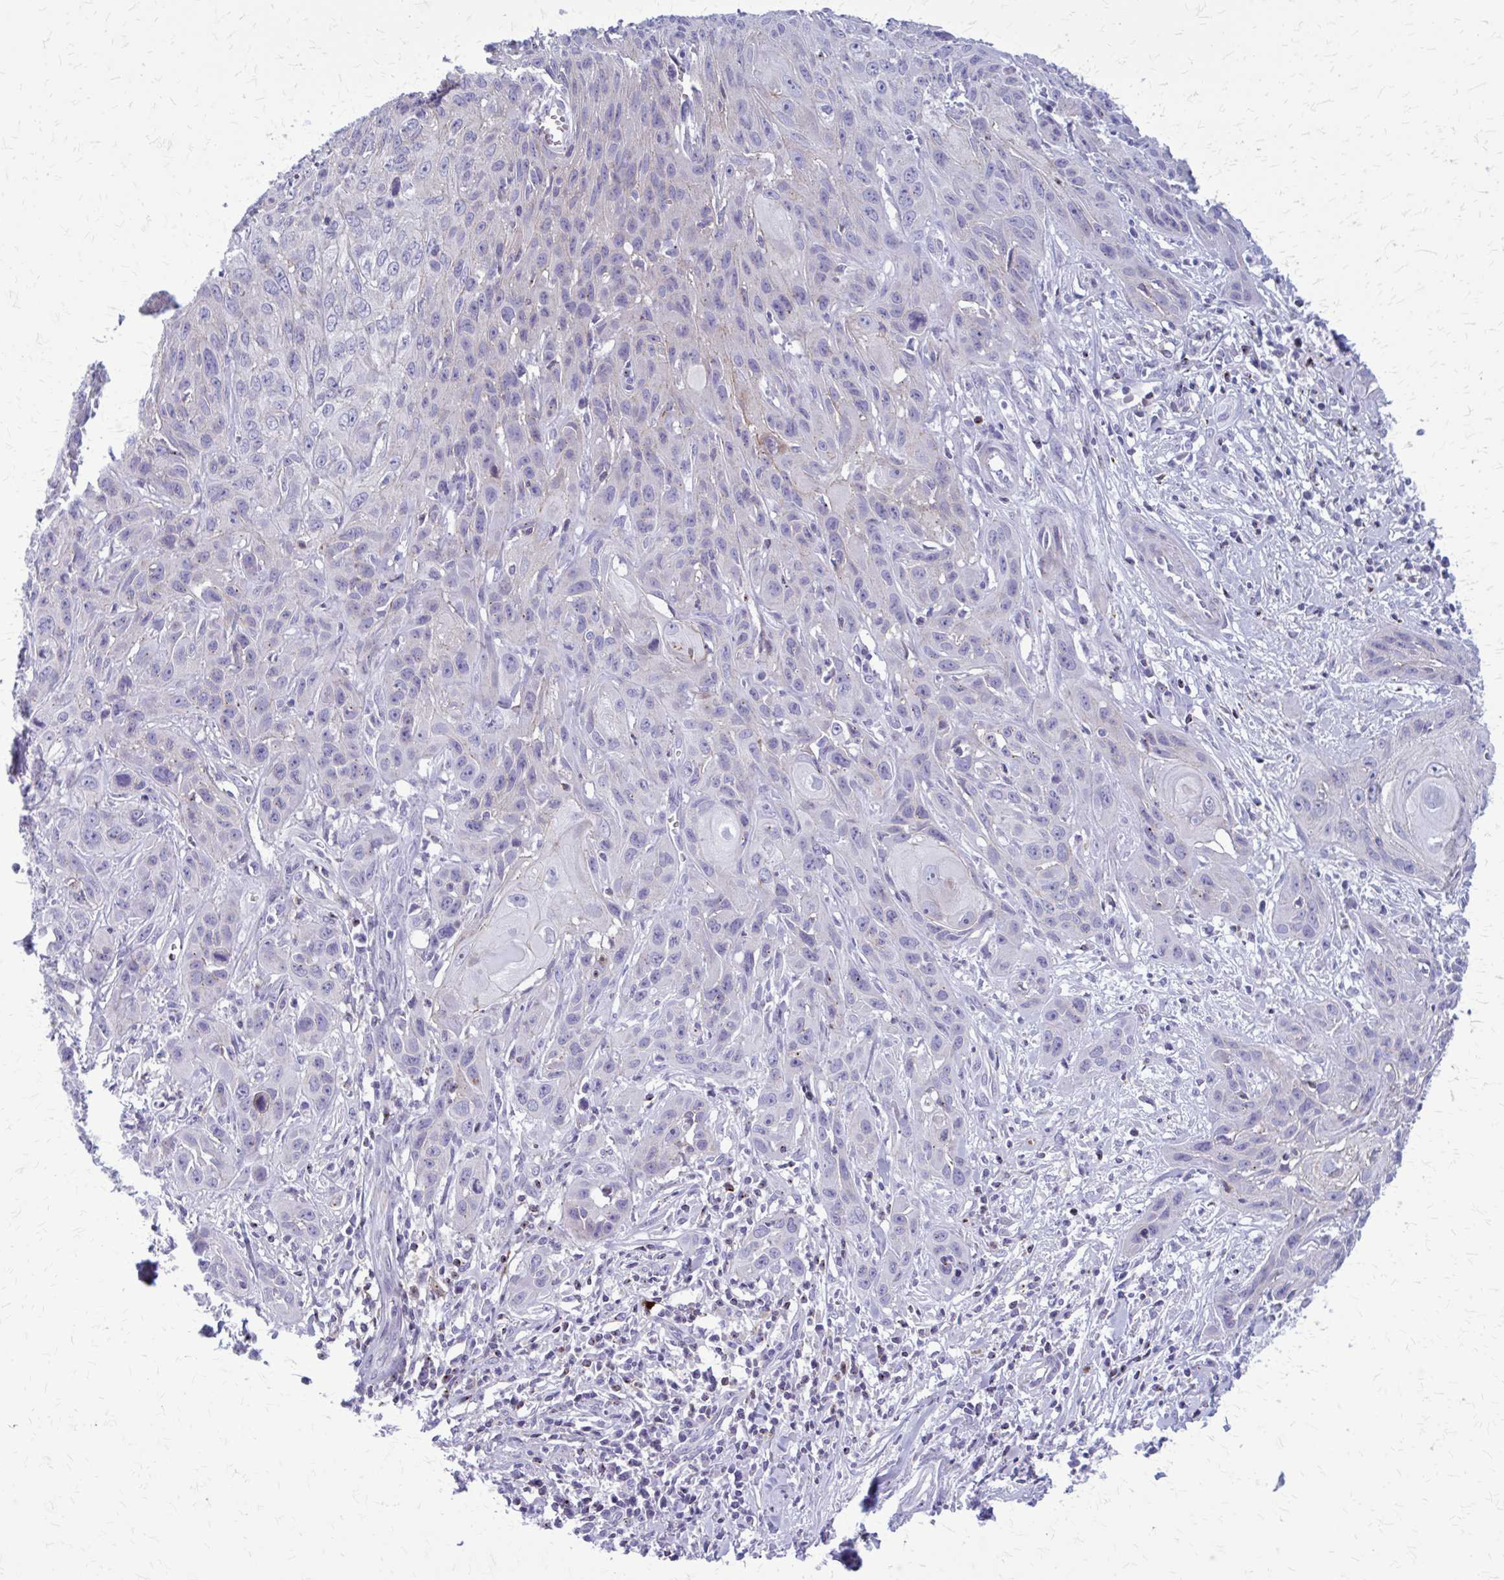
{"staining": {"intensity": "negative", "quantity": "none", "location": "none"}, "tissue": "skin cancer", "cell_type": "Tumor cells", "image_type": "cancer", "snomed": [{"axis": "morphology", "description": "Squamous cell carcinoma, NOS"}, {"axis": "topography", "description": "Skin"}, {"axis": "topography", "description": "Vulva"}], "caption": "DAB immunohistochemical staining of human skin cancer (squamous cell carcinoma) shows no significant expression in tumor cells.", "gene": "PEDS1", "patient": {"sex": "female", "age": 83}}